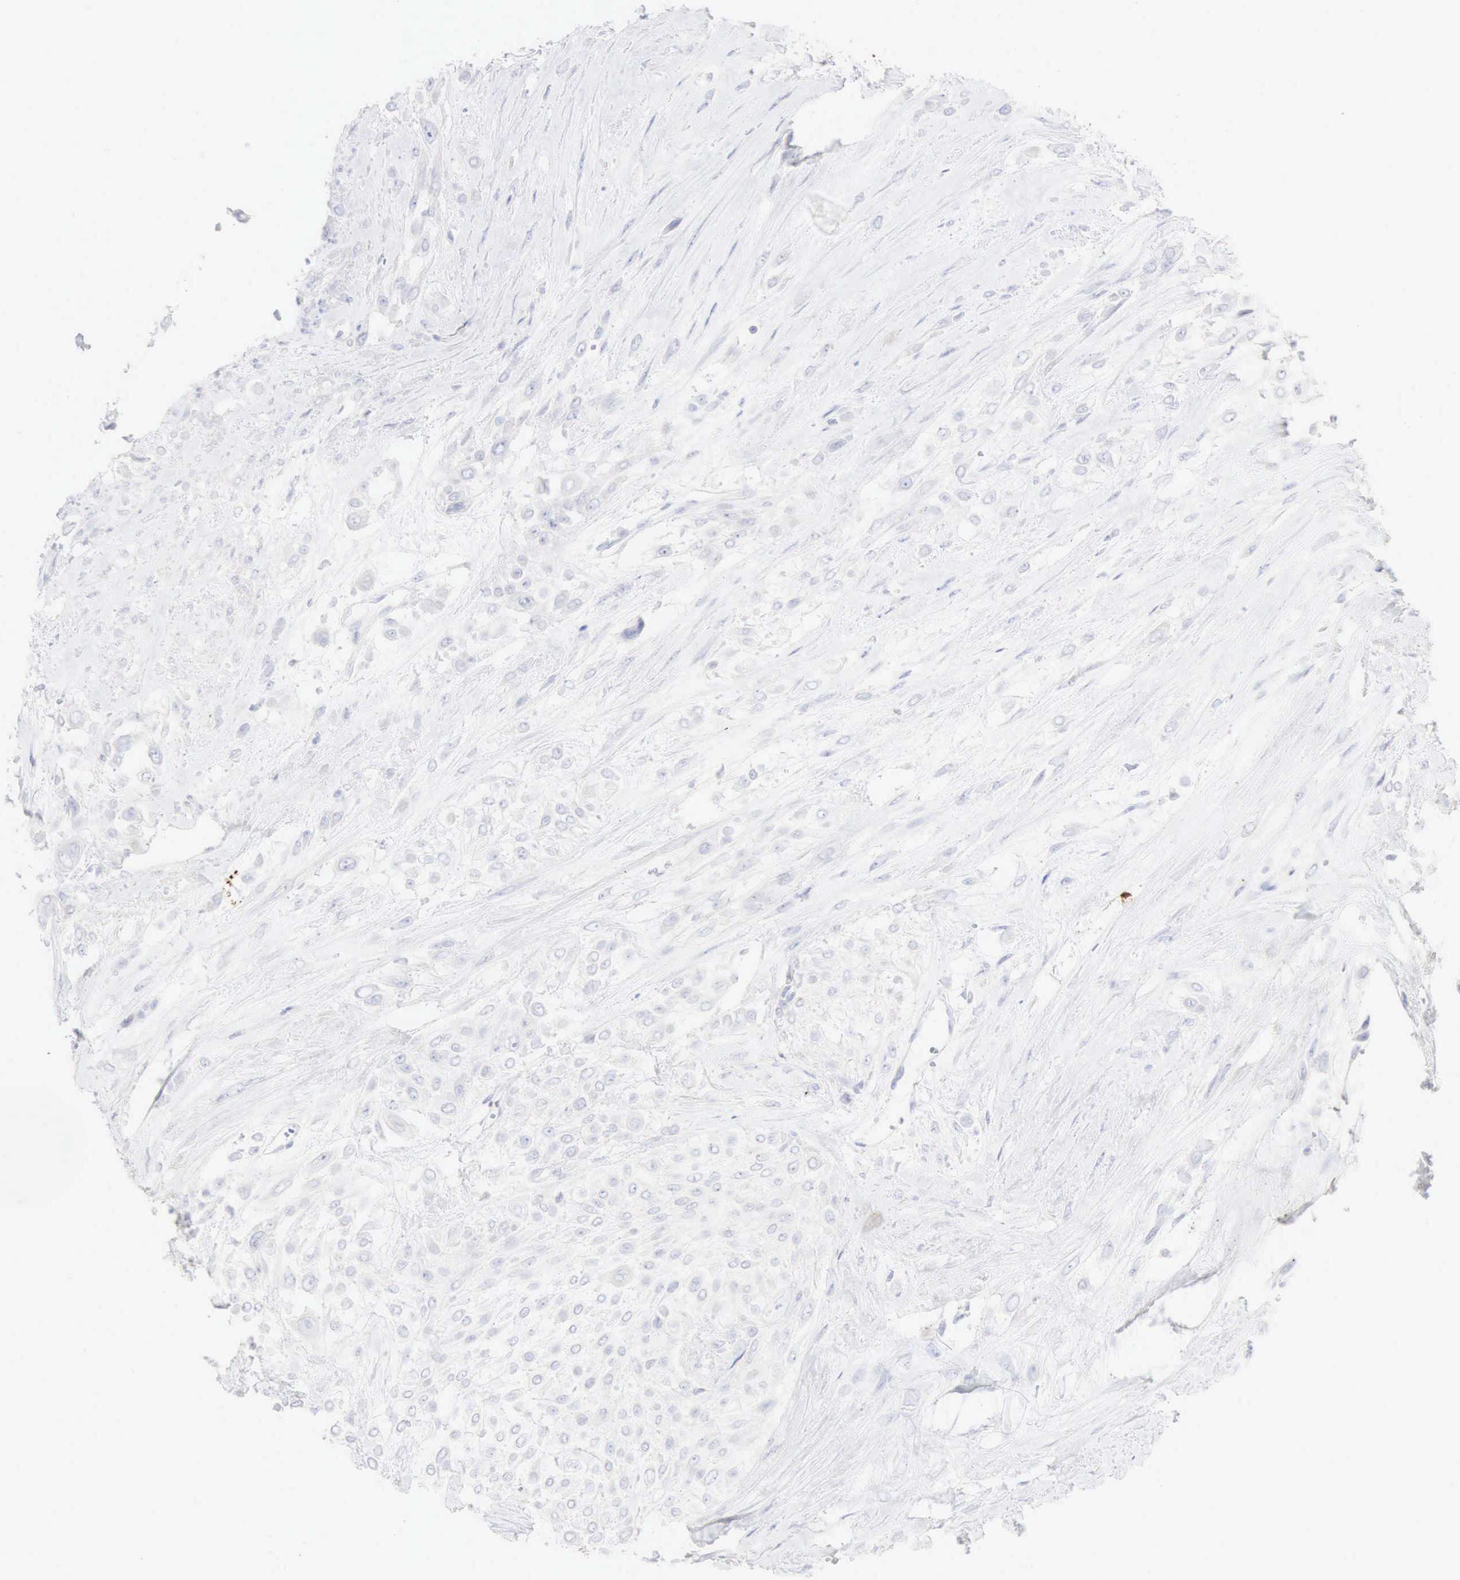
{"staining": {"intensity": "negative", "quantity": "none", "location": "none"}, "tissue": "urothelial cancer", "cell_type": "Tumor cells", "image_type": "cancer", "snomed": [{"axis": "morphology", "description": "Urothelial carcinoma, High grade"}, {"axis": "topography", "description": "Urinary bladder"}], "caption": "Immunohistochemistry (IHC) of urothelial cancer reveals no expression in tumor cells.", "gene": "CD8A", "patient": {"sex": "male", "age": 57}}